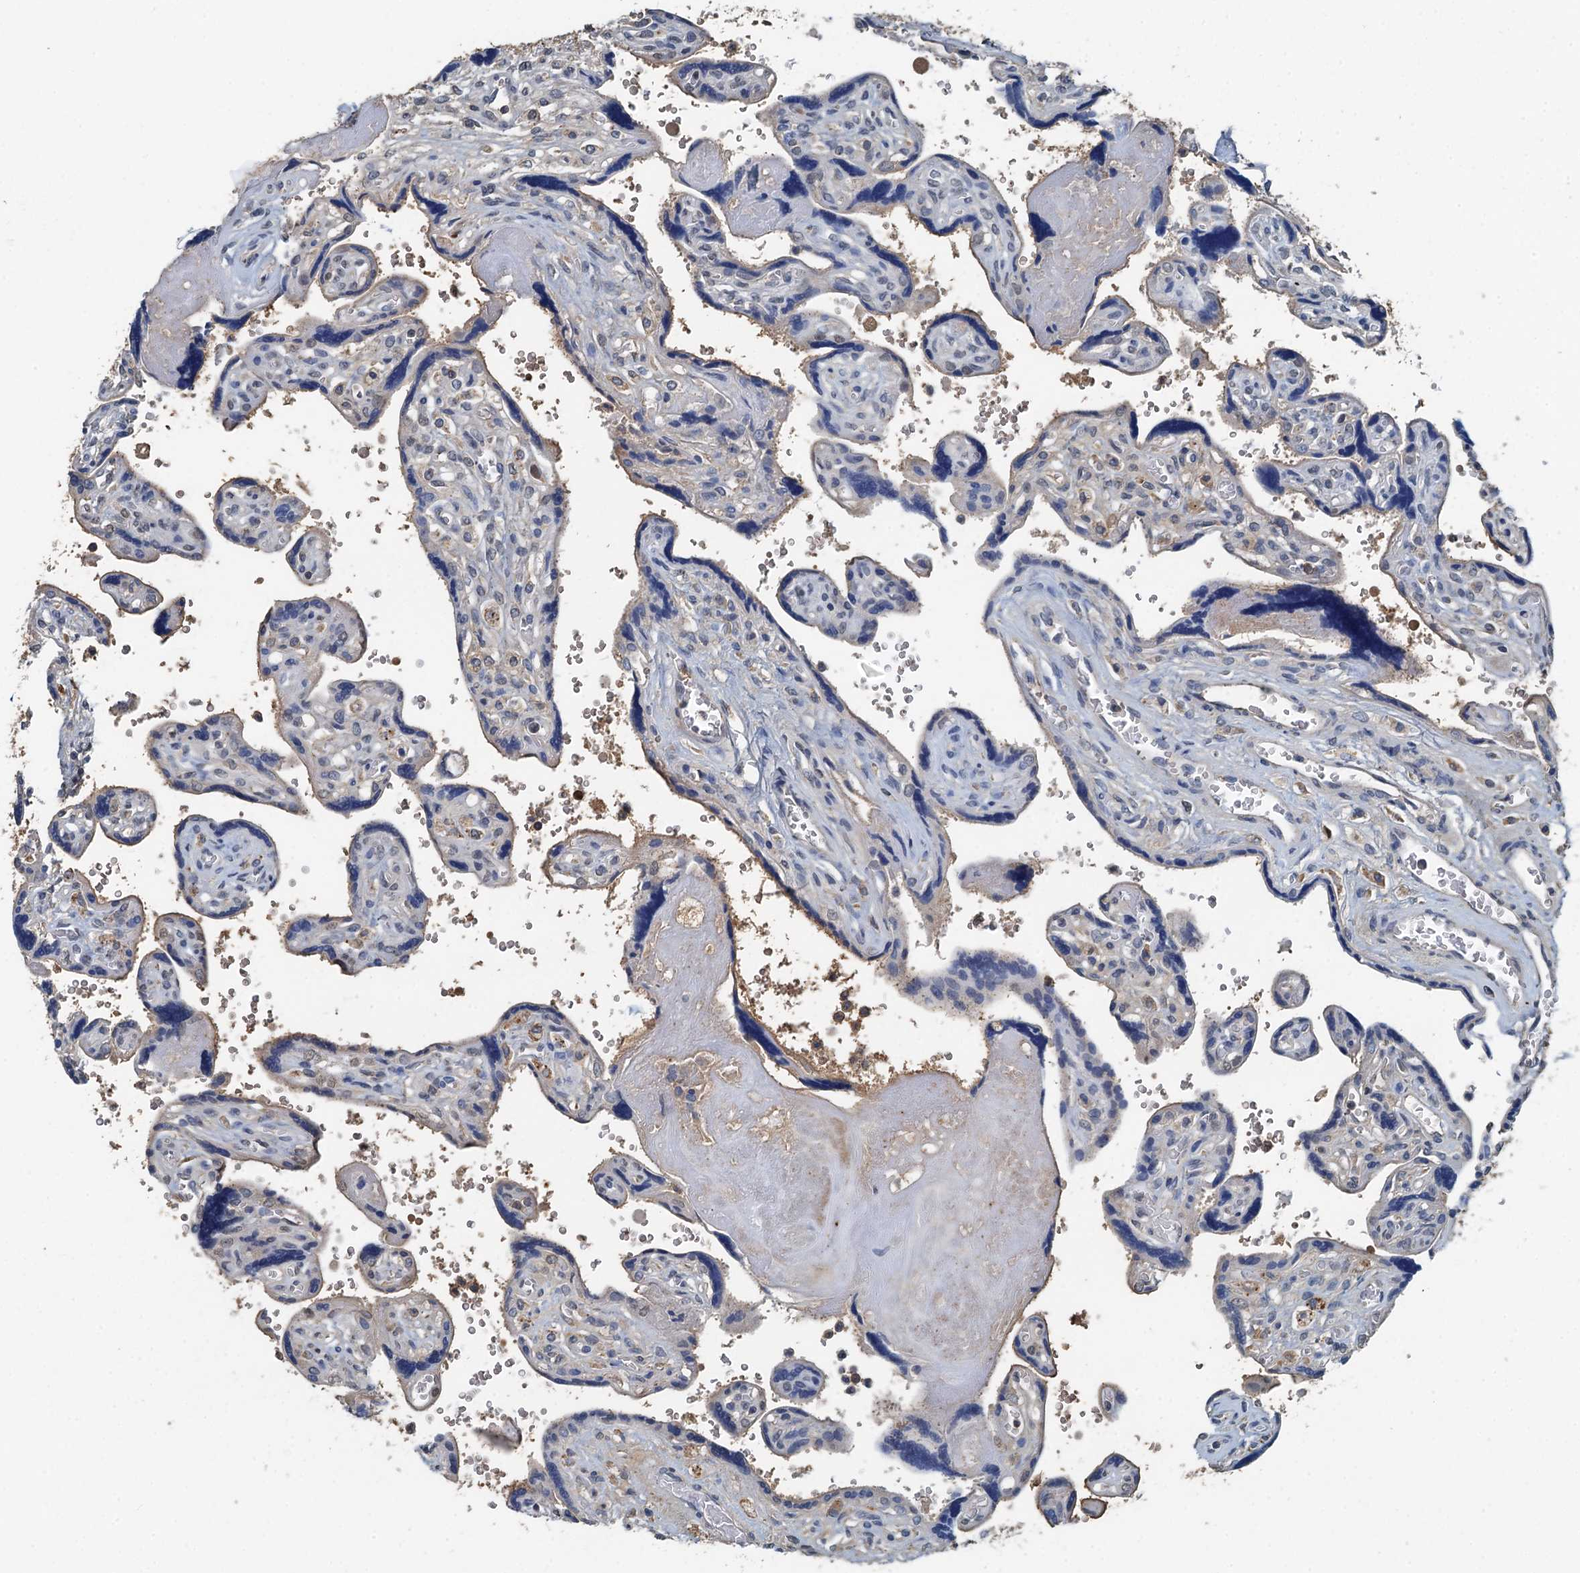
{"staining": {"intensity": "negative", "quantity": "none", "location": "none"}, "tissue": "placenta", "cell_type": "Decidual cells", "image_type": "normal", "snomed": [{"axis": "morphology", "description": "Normal tissue, NOS"}, {"axis": "topography", "description": "Placenta"}], "caption": "This histopathology image is of normal placenta stained with immunohistochemistry (IHC) to label a protein in brown with the nuclei are counter-stained blue. There is no expression in decidual cells.", "gene": "LSM14B", "patient": {"sex": "female", "age": 39}}